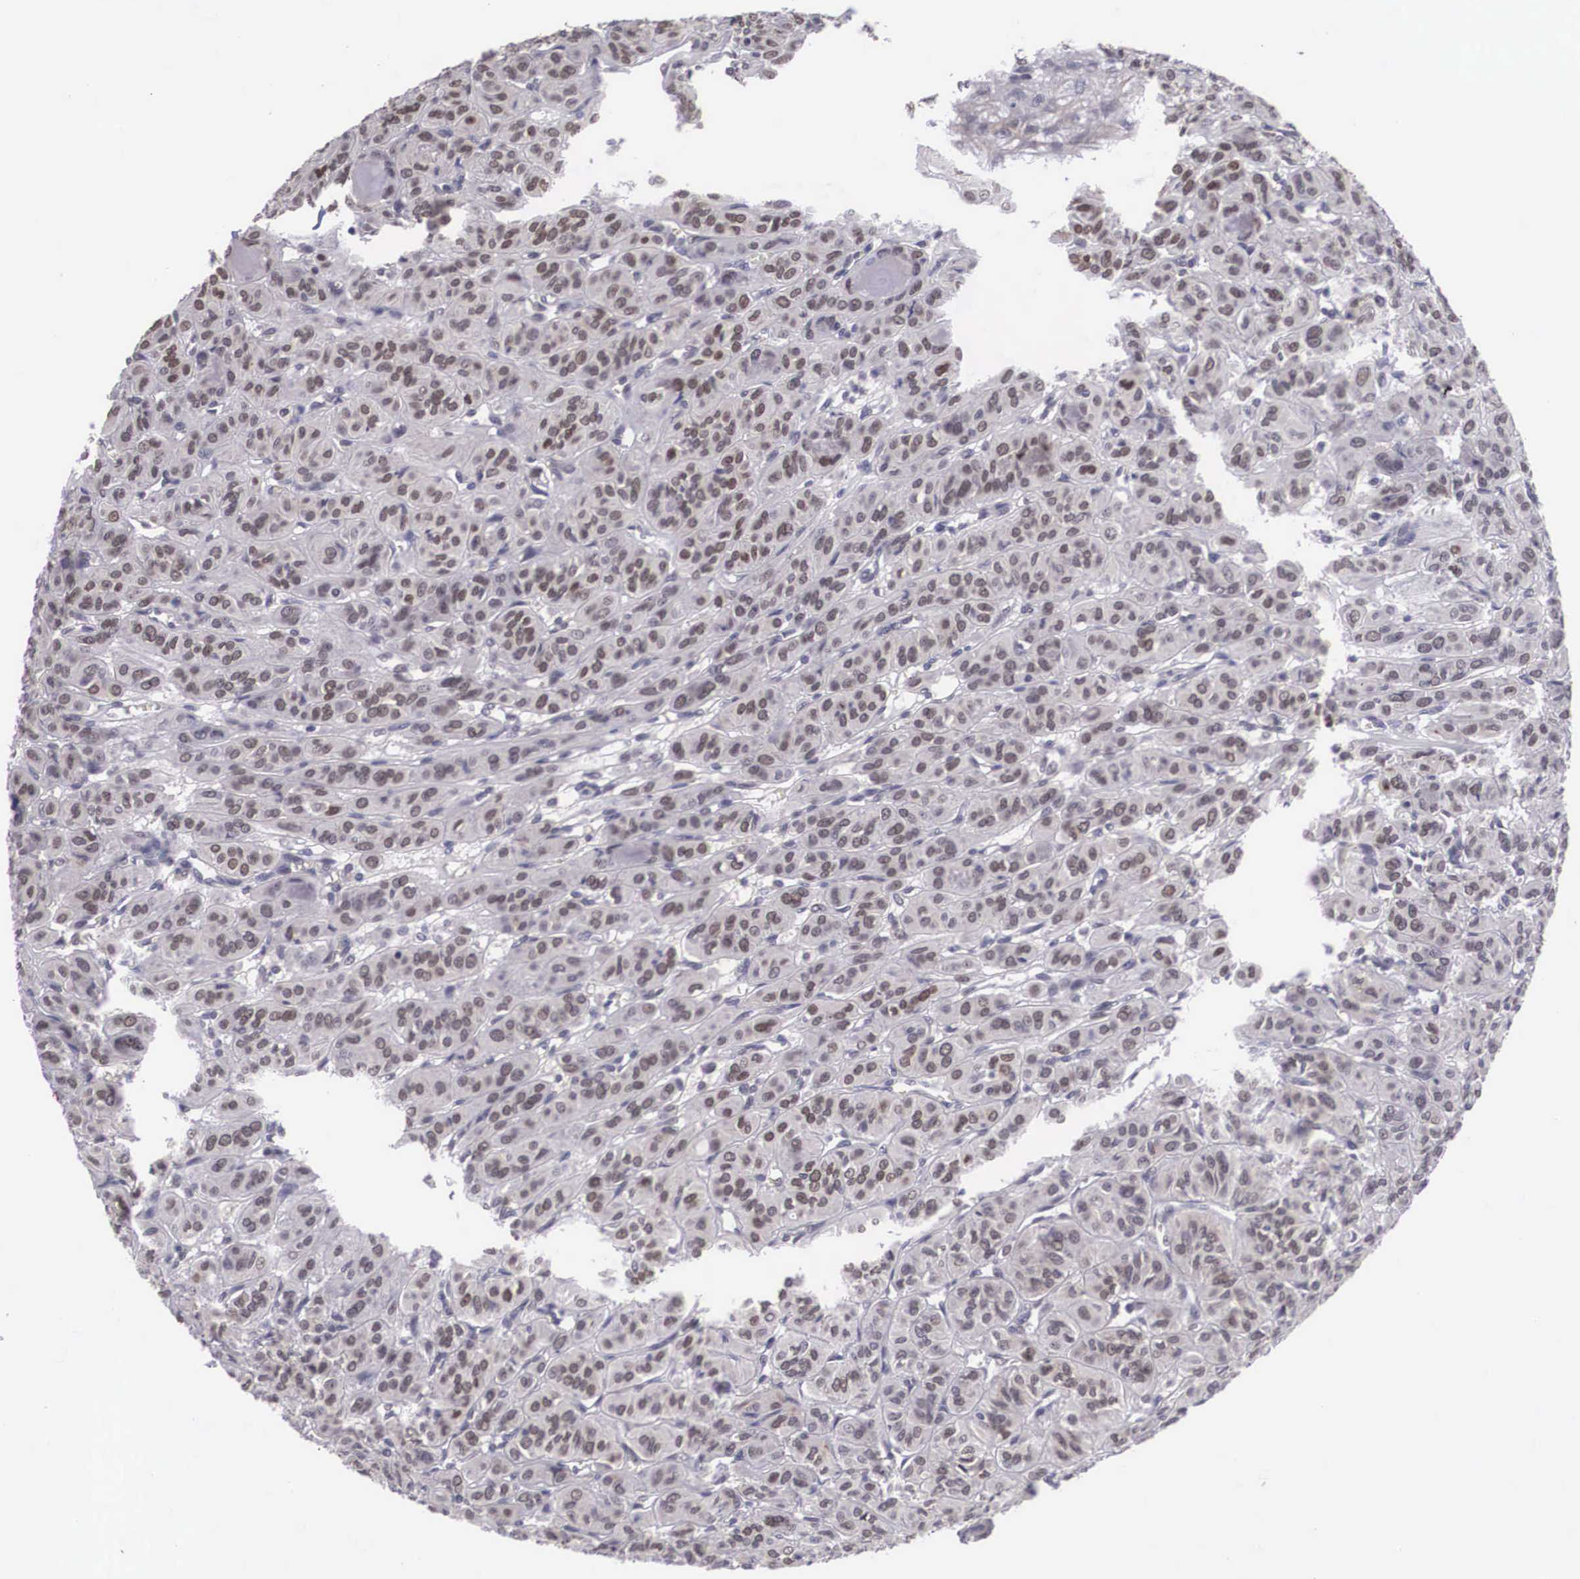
{"staining": {"intensity": "moderate", "quantity": ">75%", "location": "nuclear"}, "tissue": "thyroid cancer", "cell_type": "Tumor cells", "image_type": "cancer", "snomed": [{"axis": "morphology", "description": "Follicular adenoma carcinoma, NOS"}, {"axis": "topography", "description": "Thyroid gland"}], "caption": "A brown stain shows moderate nuclear positivity of a protein in human thyroid cancer tumor cells.", "gene": "ZNF275", "patient": {"sex": "female", "age": 71}}